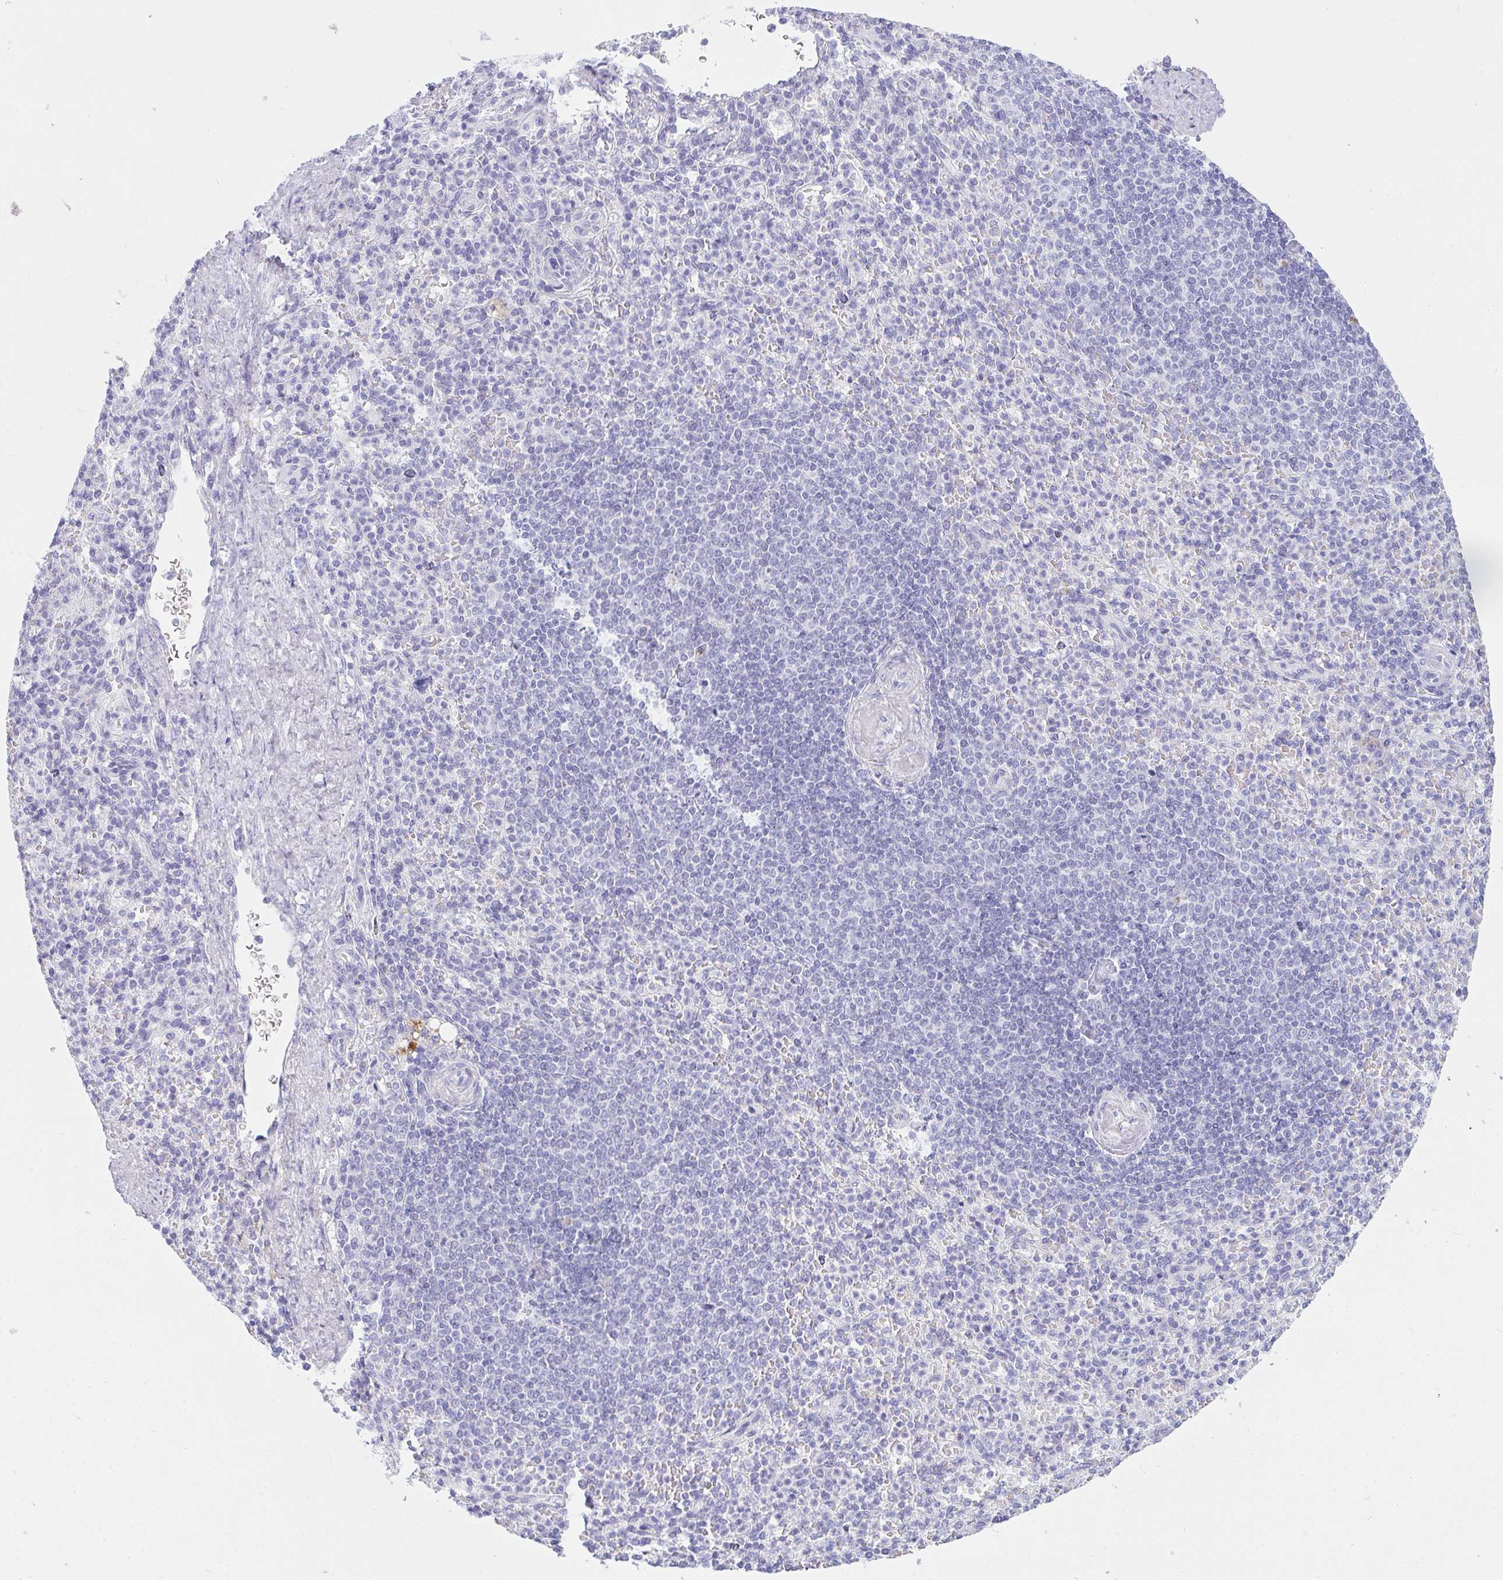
{"staining": {"intensity": "negative", "quantity": "none", "location": "none"}, "tissue": "spleen", "cell_type": "Cells in red pulp", "image_type": "normal", "snomed": [{"axis": "morphology", "description": "Normal tissue, NOS"}, {"axis": "topography", "description": "Spleen"}], "caption": "The immunohistochemistry (IHC) photomicrograph has no significant positivity in cells in red pulp of spleen.", "gene": "OR5J2", "patient": {"sex": "female", "age": 74}}